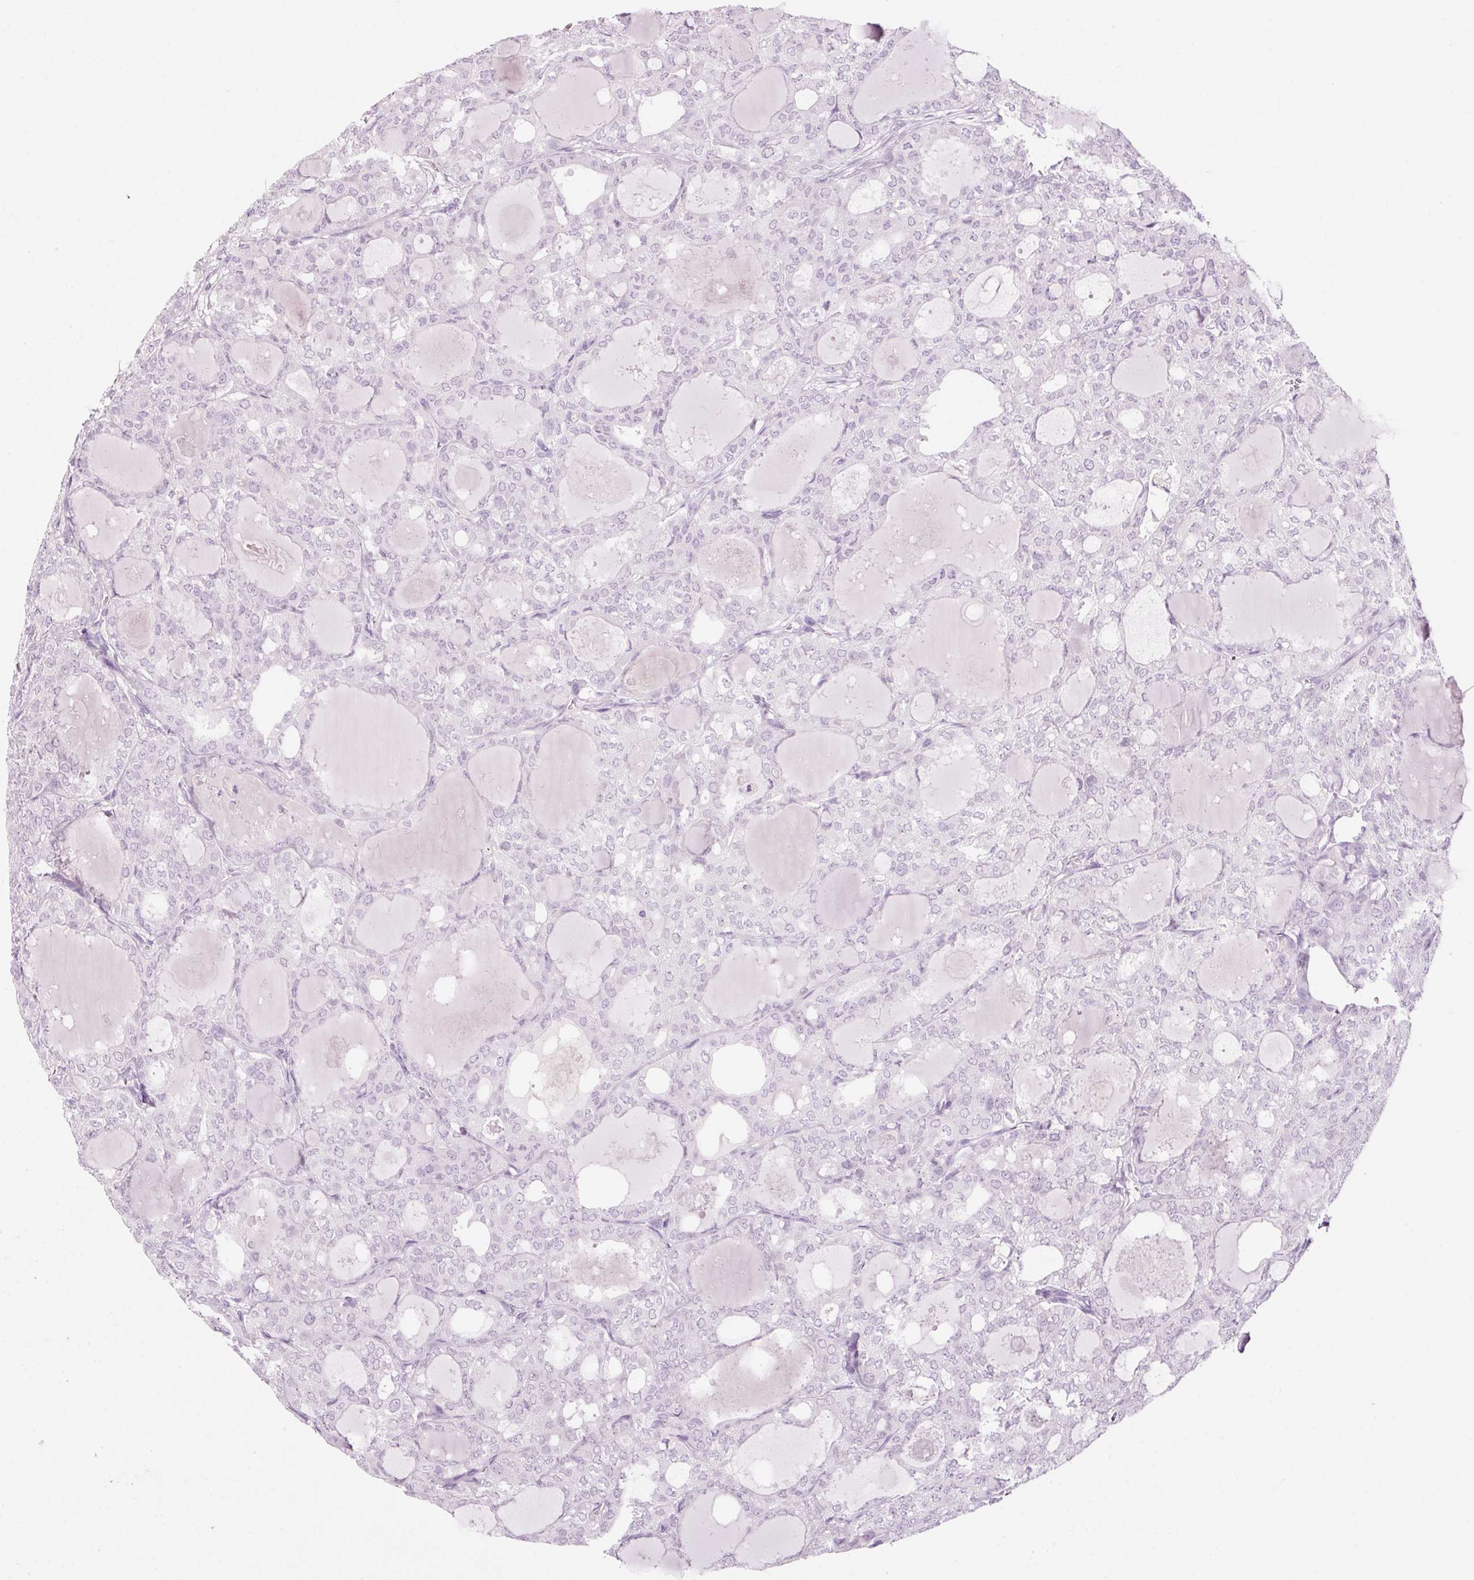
{"staining": {"intensity": "negative", "quantity": "none", "location": "none"}, "tissue": "thyroid cancer", "cell_type": "Tumor cells", "image_type": "cancer", "snomed": [{"axis": "morphology", "description": "Follicular adenoma carcinoma, NOS"}, {"axis": "topography", "description": "Thyroid gland"}], "caption": "Immunohistochemistry (IHC) of human thyroid cancer (follicular adenoma carcinoma) displays no staining in tumor cells. Nuclei are stained in blue.", "gene": "ANKRD20A1", "patient": {"sex": "male", "age": 75}}